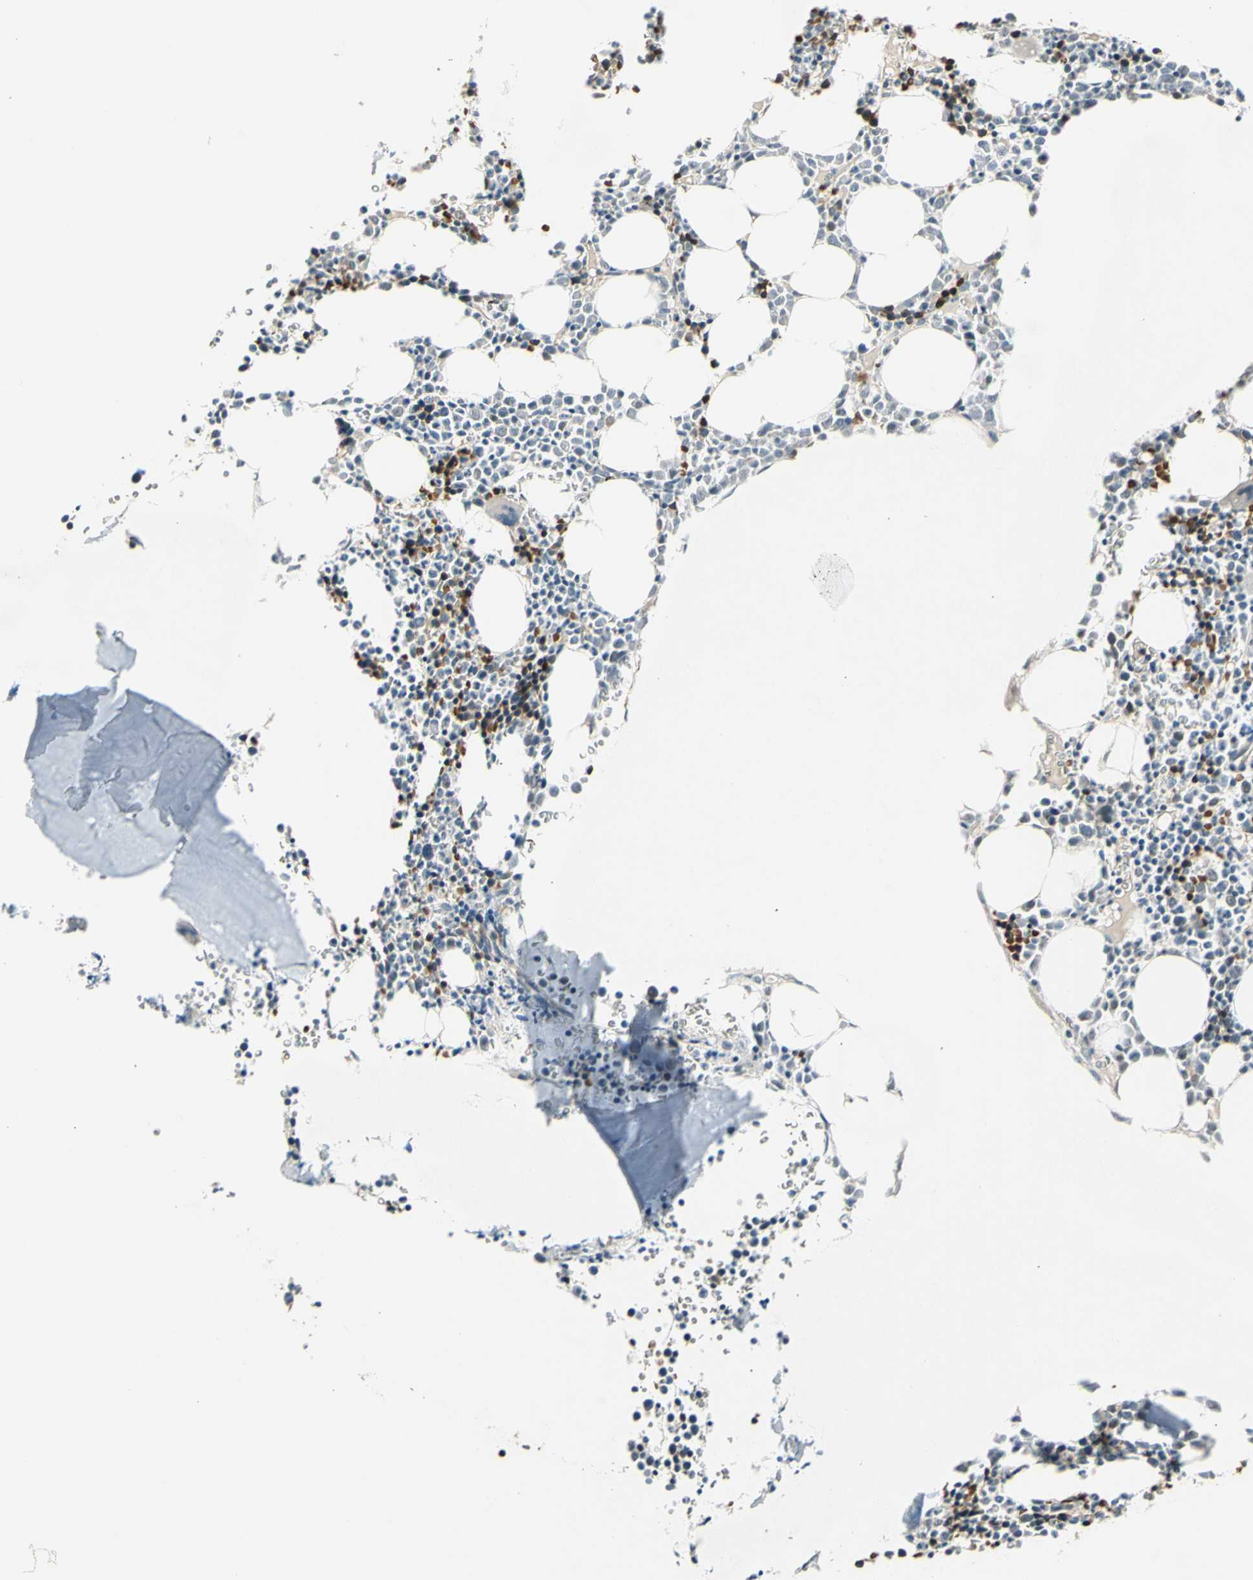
{"staining": {"intensity": "weak", "quantity": "<25%", "location": "cytoplasmic/membranous"}, "tissue": "bone marrow", "cell_type": "Hematopoietic cells", "image_type": "normal", "snomed": [{"axis": "morphology", "description": "Normal tissue, NOS"}, {"axis": "morphology", "description": "Inflammation, NOS"}, {"axis": "topography", "description": "Bone marrow"}], "caption": "Human bone marrow stained for a protein using IHC exhibits no positivity in hematopoietic cells.", "gene": "ZNF184", "patient": {"sex": "female", "age": 17}}